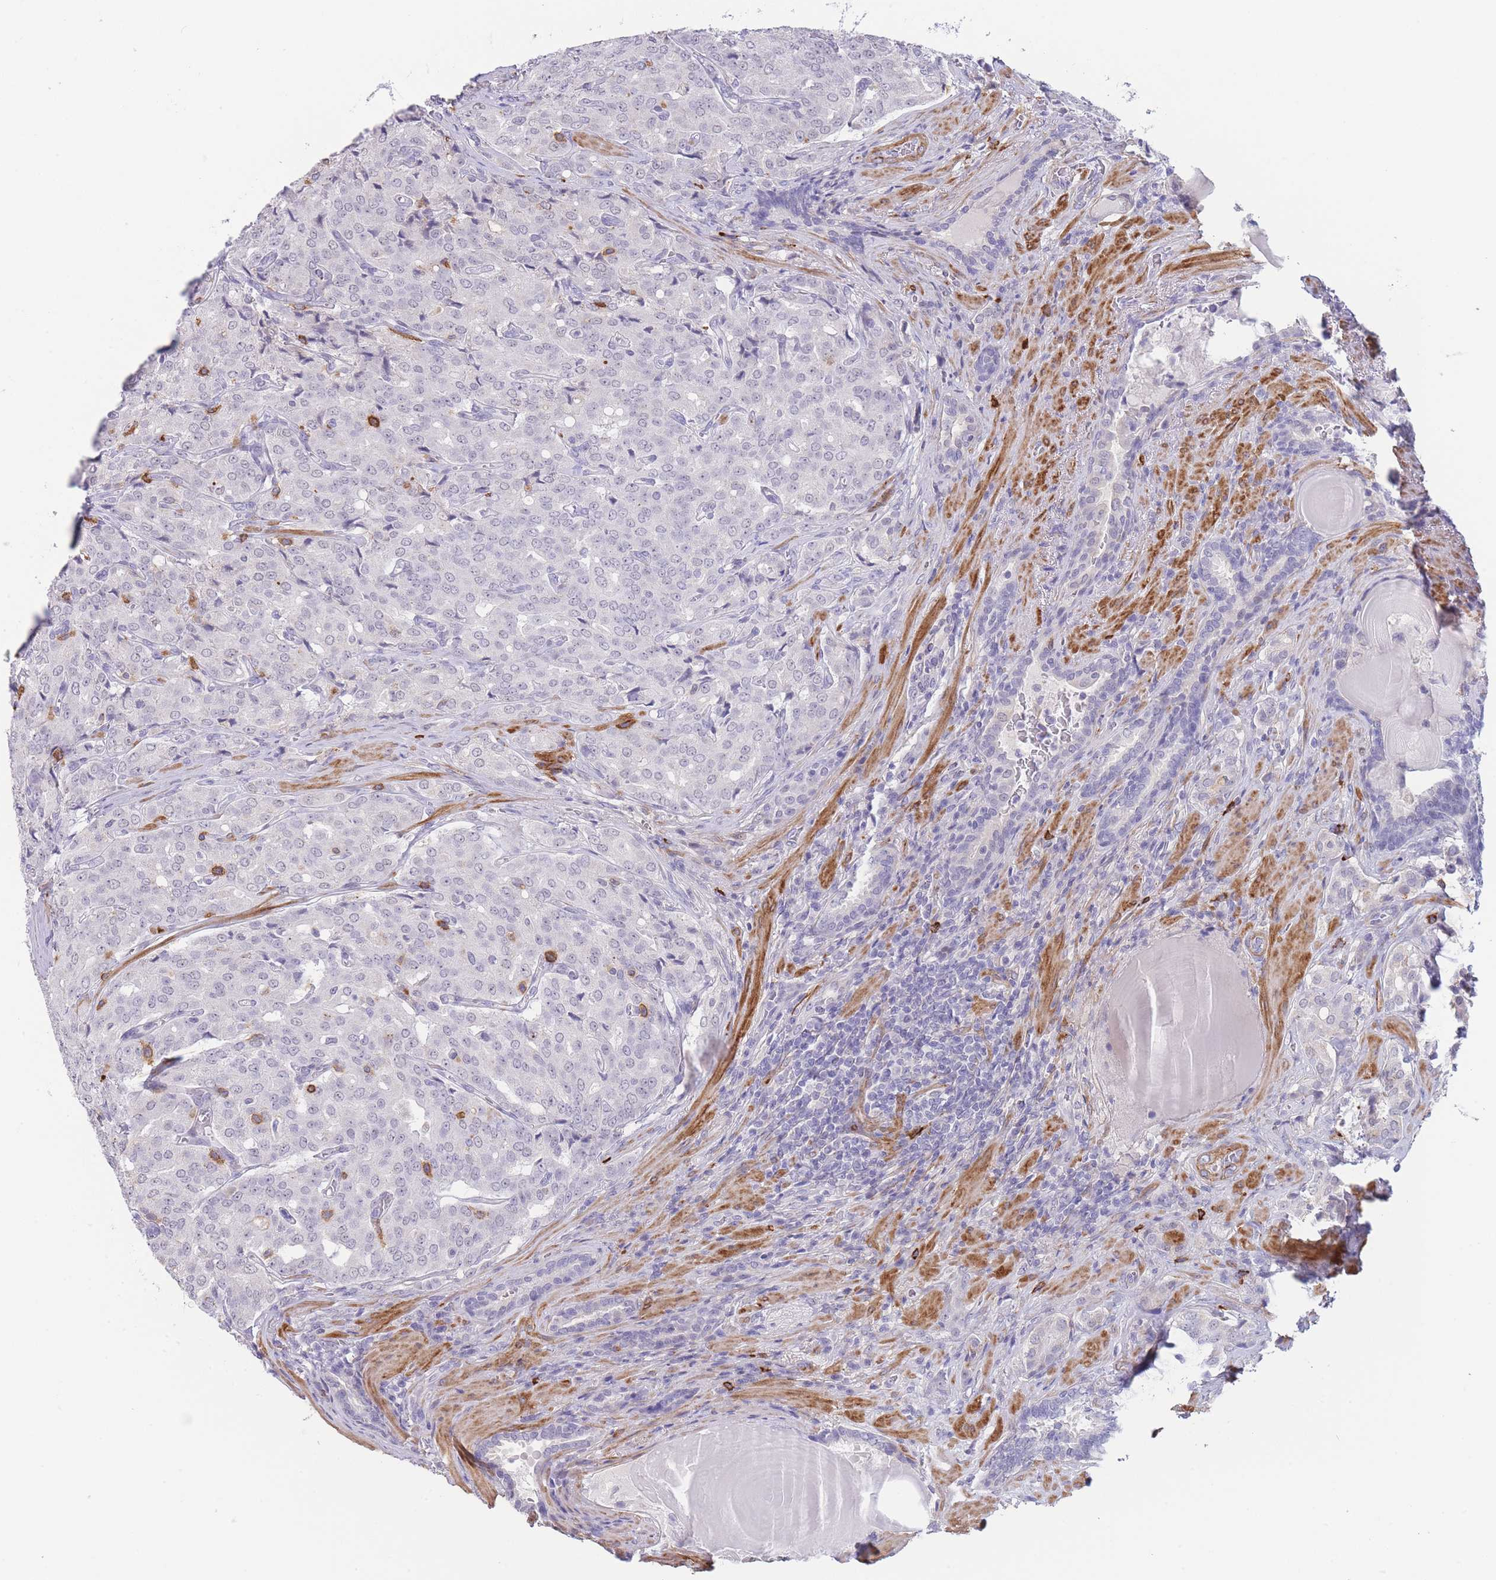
{"staining": {"intensity": "negative", "quantity": "none", "location": "none"}, "tissue": "prostate cancer", "cell_type": "Tumor cells", "image_type": "cancer", "snomed": [{"axis": "morphology", "description": "Adenocarcinoma, High grade"}, {"axis": "topography", "description": "Prostate"}], "caption": "This image is of prostate cancer (adenocarcinoma (high-grade)) stained with immunohistochemistry (IHC) to label a protein in brown with the nuclei are counter-stained blue. There is no expression in tumor cells.", "gene": "ASAP3", "patient": {"sex": "male", "age": 68}}